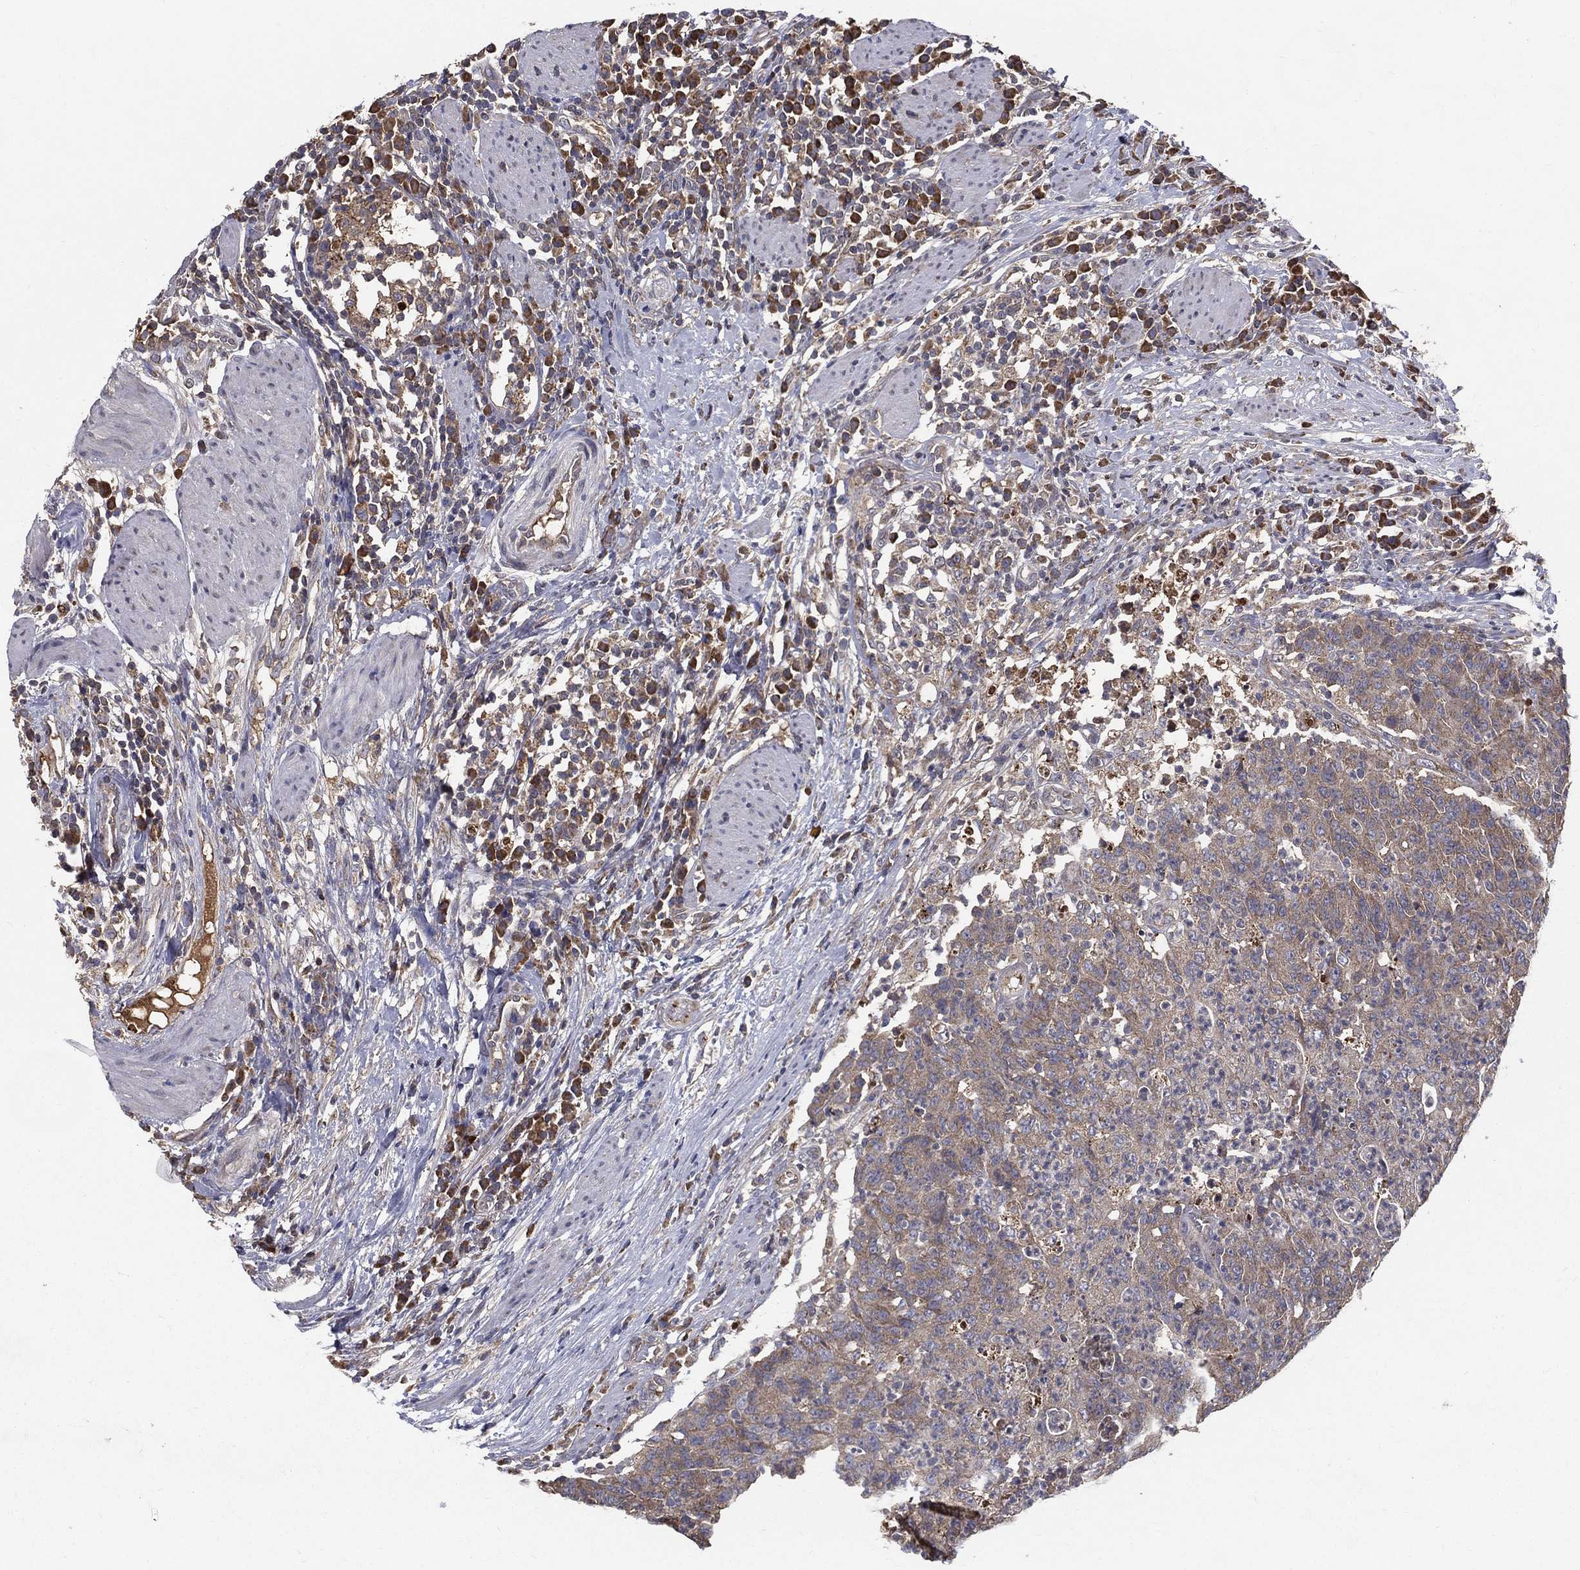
{"staining": {"intensity": "weak", "quantity": "<25%", "location": "cytoplasmic/membranous"}, "tissue": "colorectal cancer", "cell_type": "Tumor cells", "image_type": "cancer", "snomed": [{"axis": "morphology", "description": "Adenocarcinoma, NOS"}, {"axis": "topography", "description": "Colon"}], "caption": "A high-resolution photomicrograph shows IHC staining of colorectal cancer (adenocarcinoma), which displays no significant expression in tumor cells.", "gene": "MT-ND1", "patient": {"sex": "male", "age": 70}}